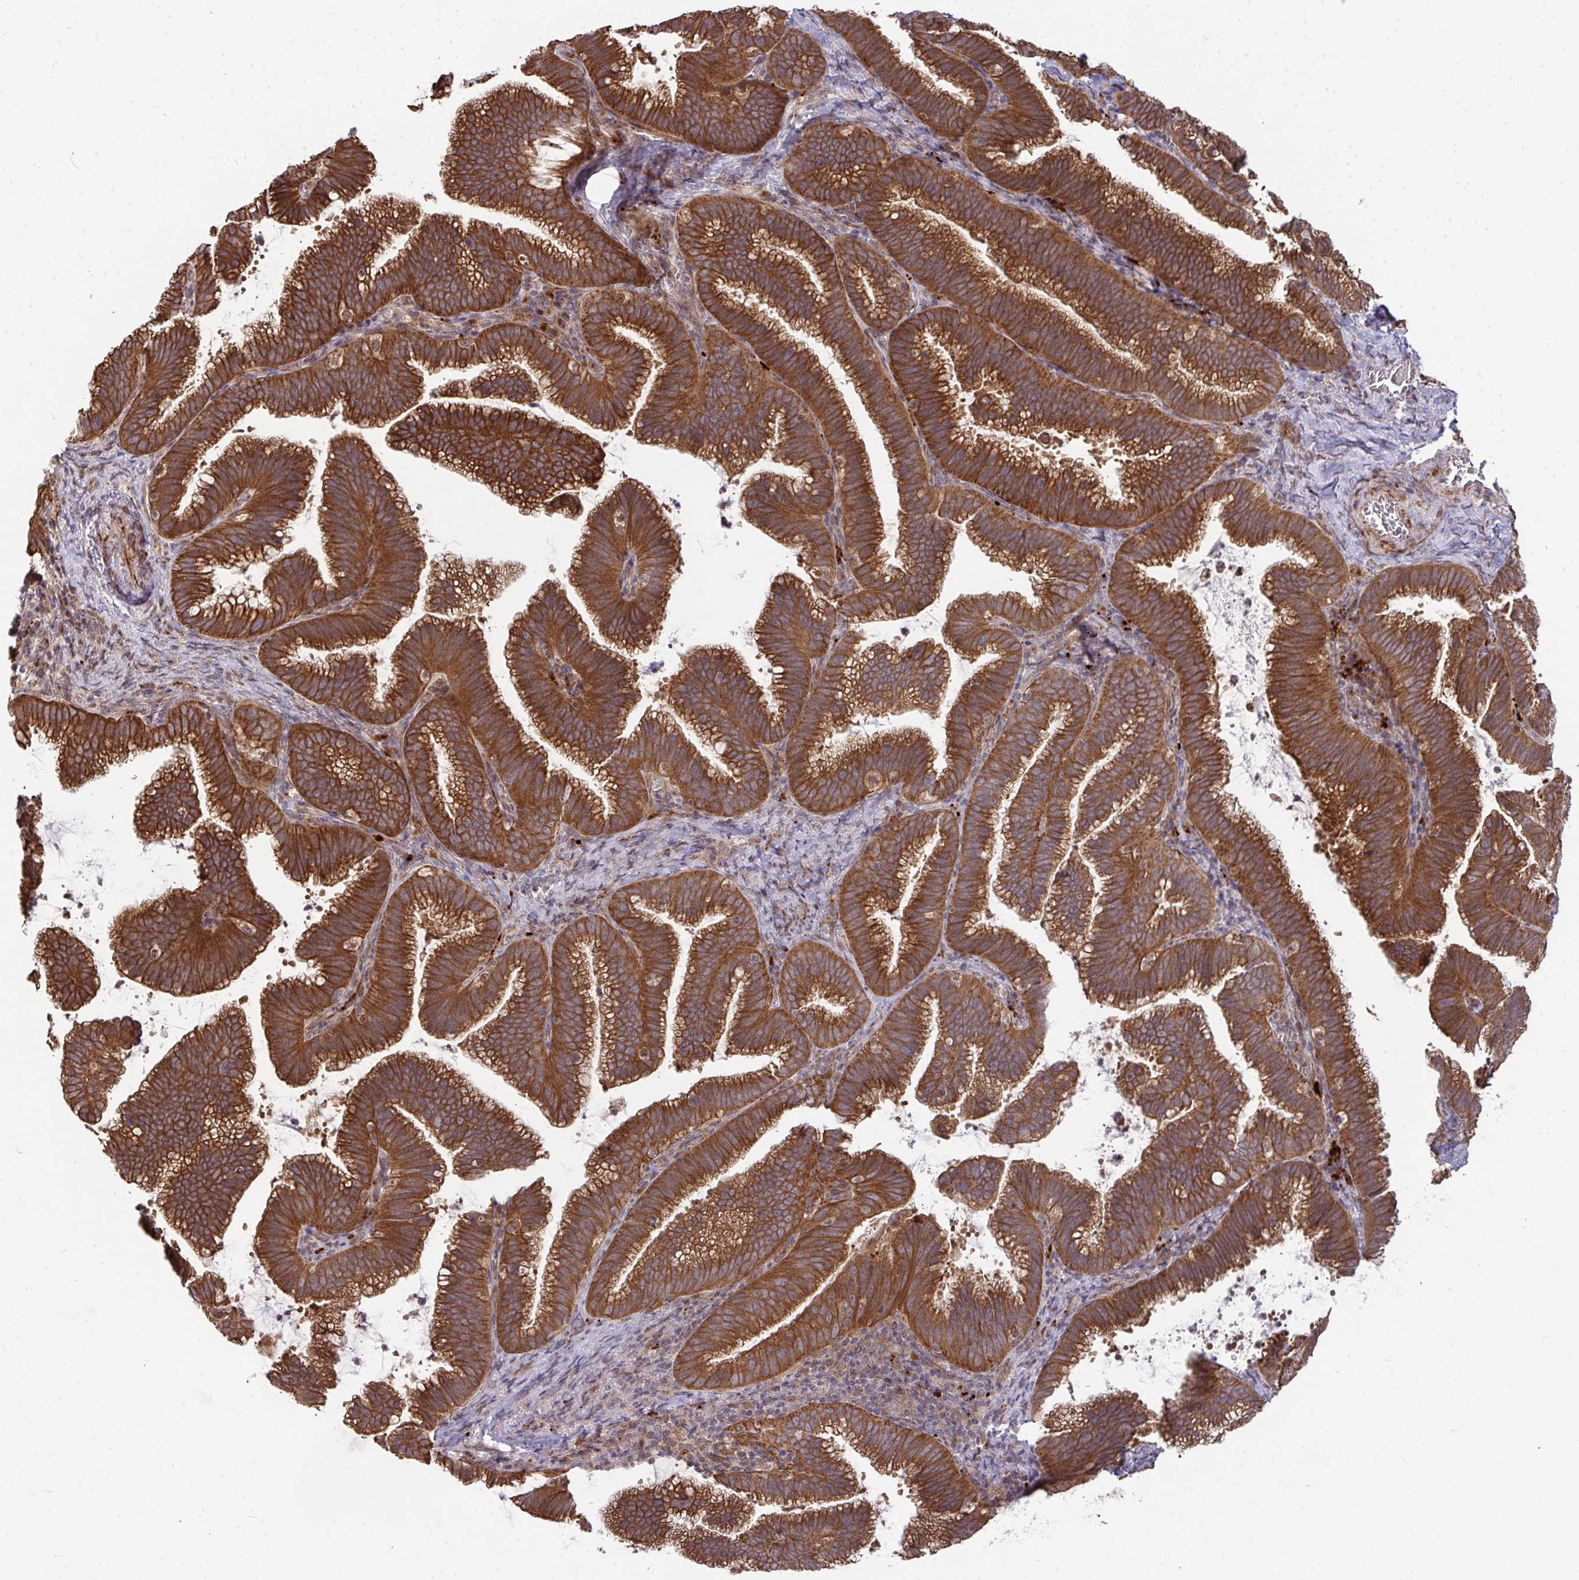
{"staining": {"intensity": "strong", "quantity": ">75%", "location": "cytoplasmic/membranous"}, "tissue": "cervical cancer", "cell_type": "Tumor cells", "image_type": "cancer", "snomed": [{"axis": "morphology", "description": "Adenocarcinoma, NOS"}, {"axis": "topography", "description": "Cervix"}], "caption": "Immunohistochemistry (IHC) (DAB (3,3'-diaminobenzidine)) staining of cervical adenocarcinoma demonstrates strong cytoplasmic/membranous protein positivity in approximately >75% of tumor cells.", "gene": "TRIM44", "patient": {"sex": "female", "age": 61}}